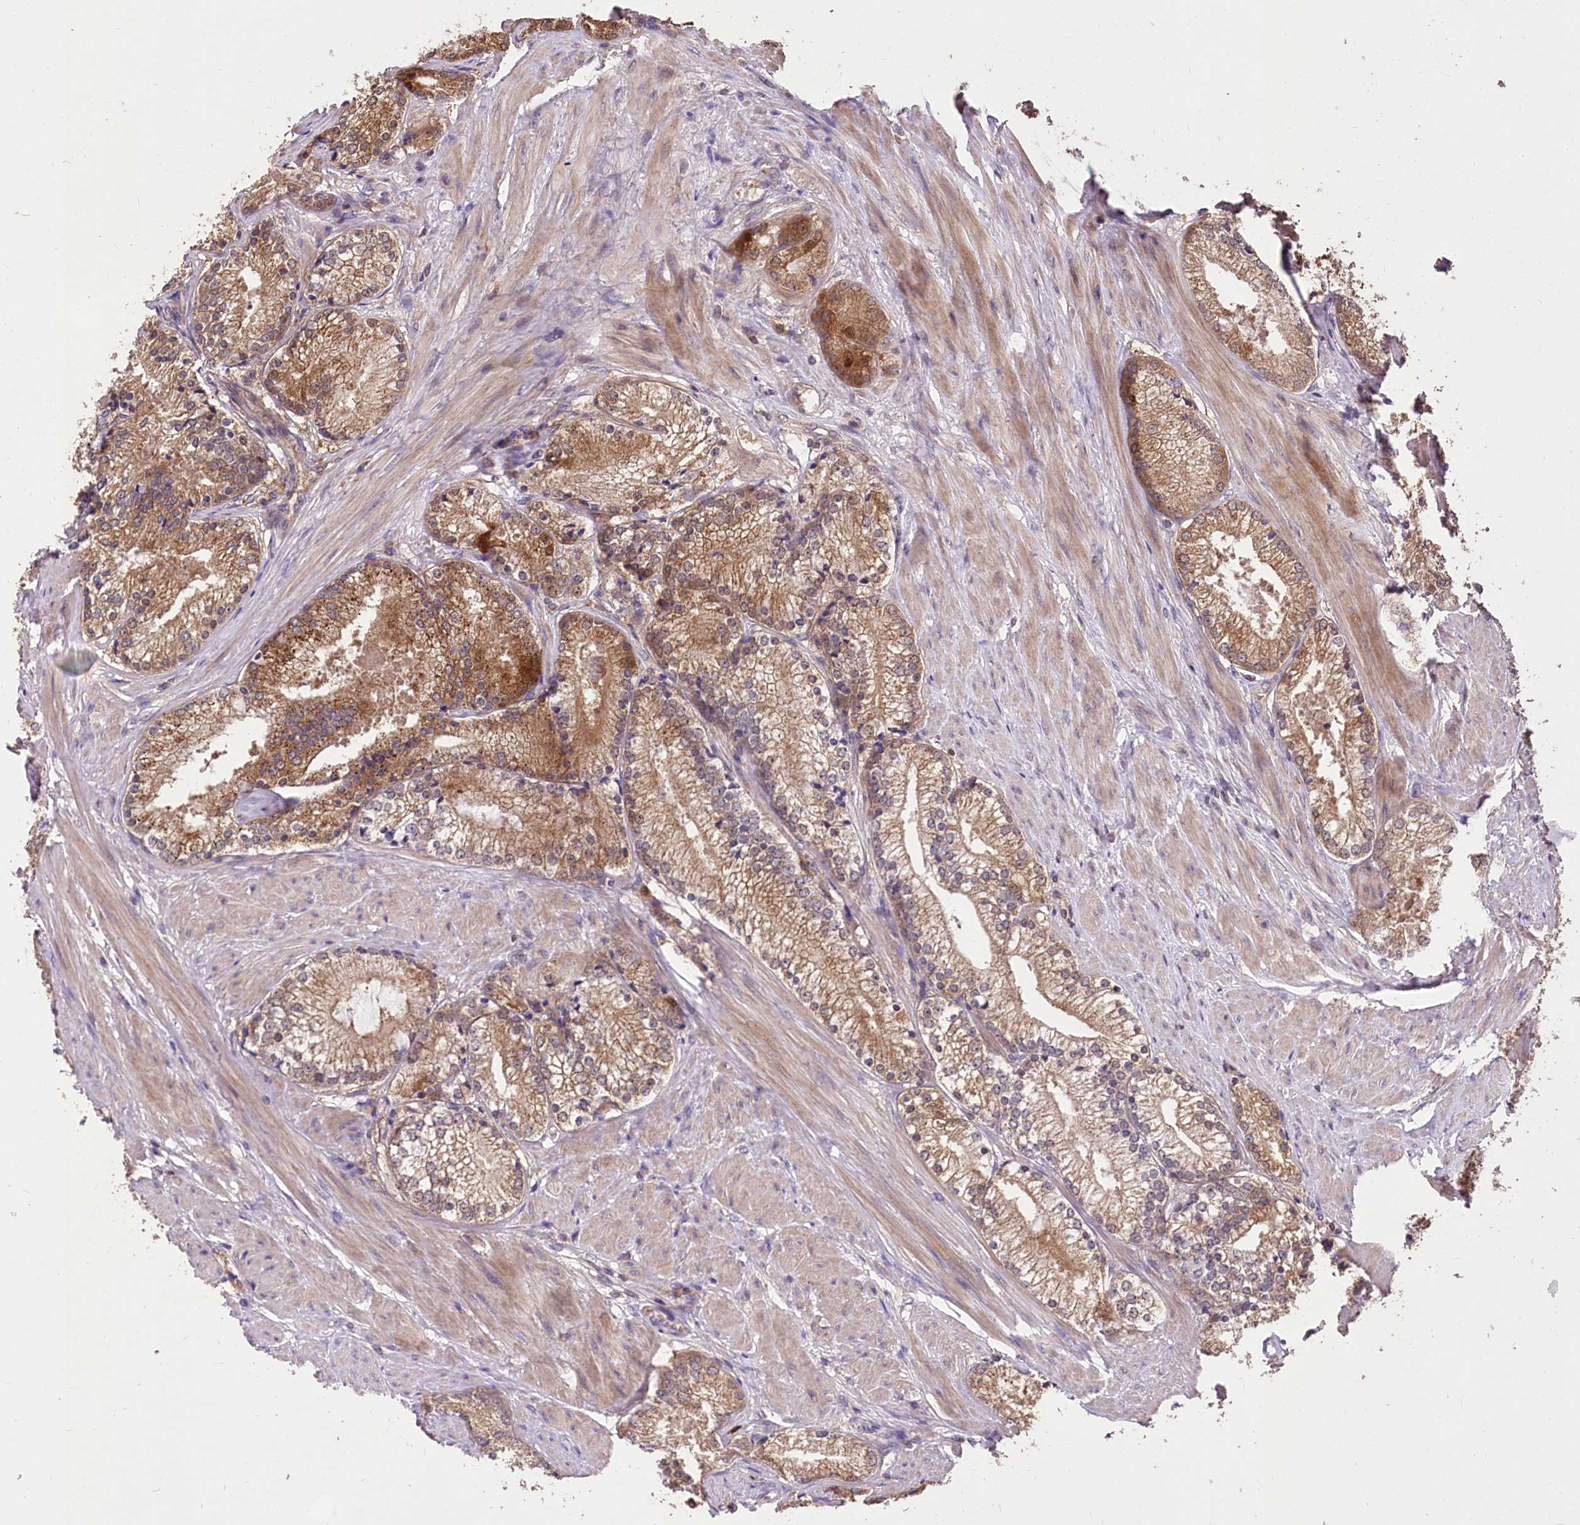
{"staining": {"intensity": "moderate", "quantity": ">75%", "location": "cytoplasmic/membranous,nuclear"}, "tissue": "prostate cancer", "cell_type": "Tumor cells", "image_type": "cancer", "snomed": [{"axis": "morphology", "description": "Adenocarcinoma, High grade"}, {"axis": "topography", "description": "Prostate"}], "caption": "Immunohistochemical staining of human prostate cancer displays moderate cytoplasmic/membranous and nuclear protein expression in approximately >75% of tumor cells.", "gene": "SERGEF", "patient": {"sex": "male", "age": 66}}